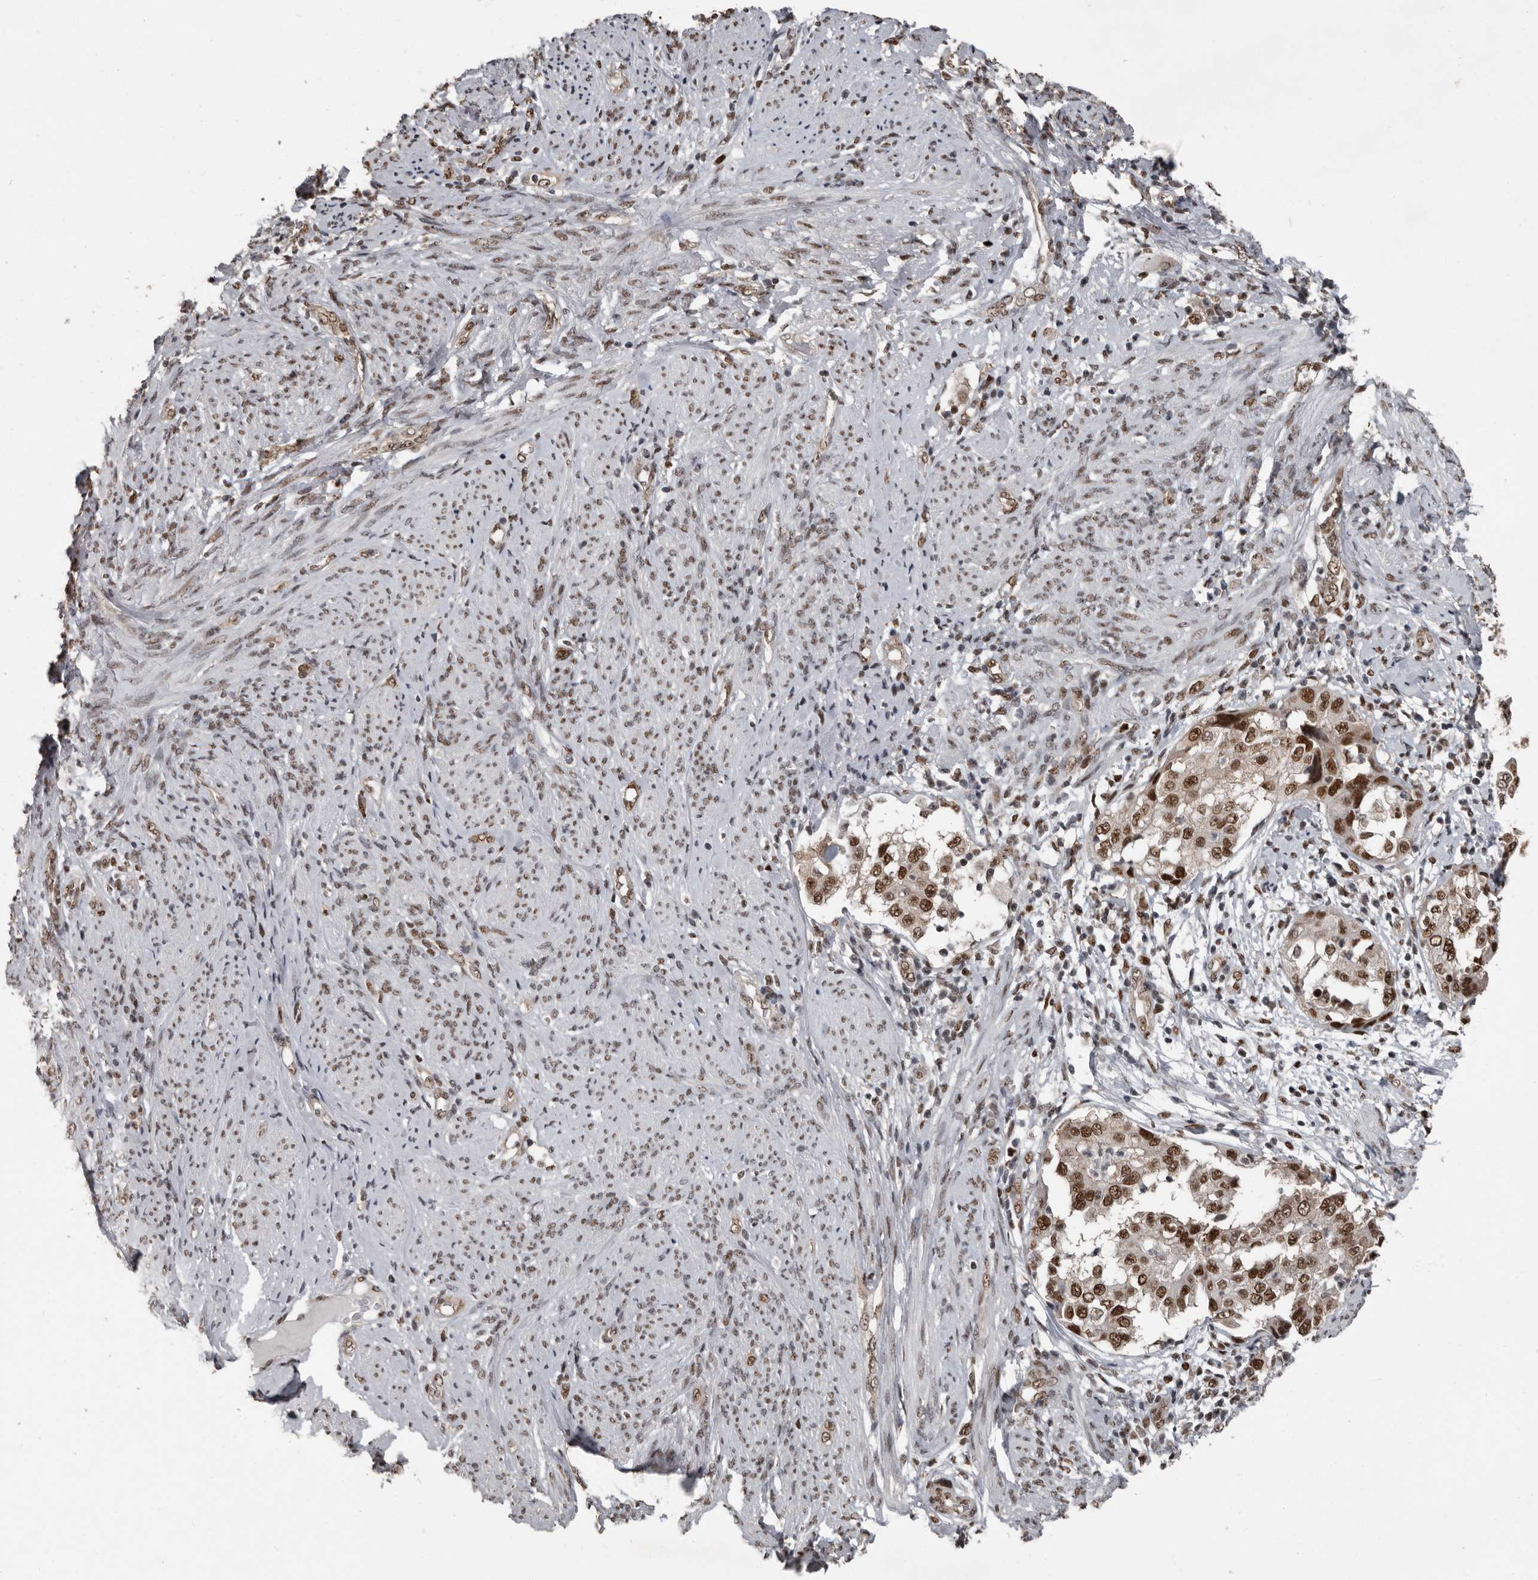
{"staining": {"intensity": "strong", "quantity": ">75%", "location": "nuclear"}, "tissue": "endometrial cancer", "cell_type": "Tumor cells", "image_type": "cancer", "snomed": [{"axis": "morphology", "description": "Adenocarcinoma, NOS"}, {"axis": "topography", "description": "Endometrium"}], "caption": "This histopathology image exhibits immunohistochemistry staining of human adenocarcinoma (endometrial), with high strong nuclear staining in about >75% of tumor cells.", "gene": "CHD1L", "patient": {"sex": "female", "age": 85}}